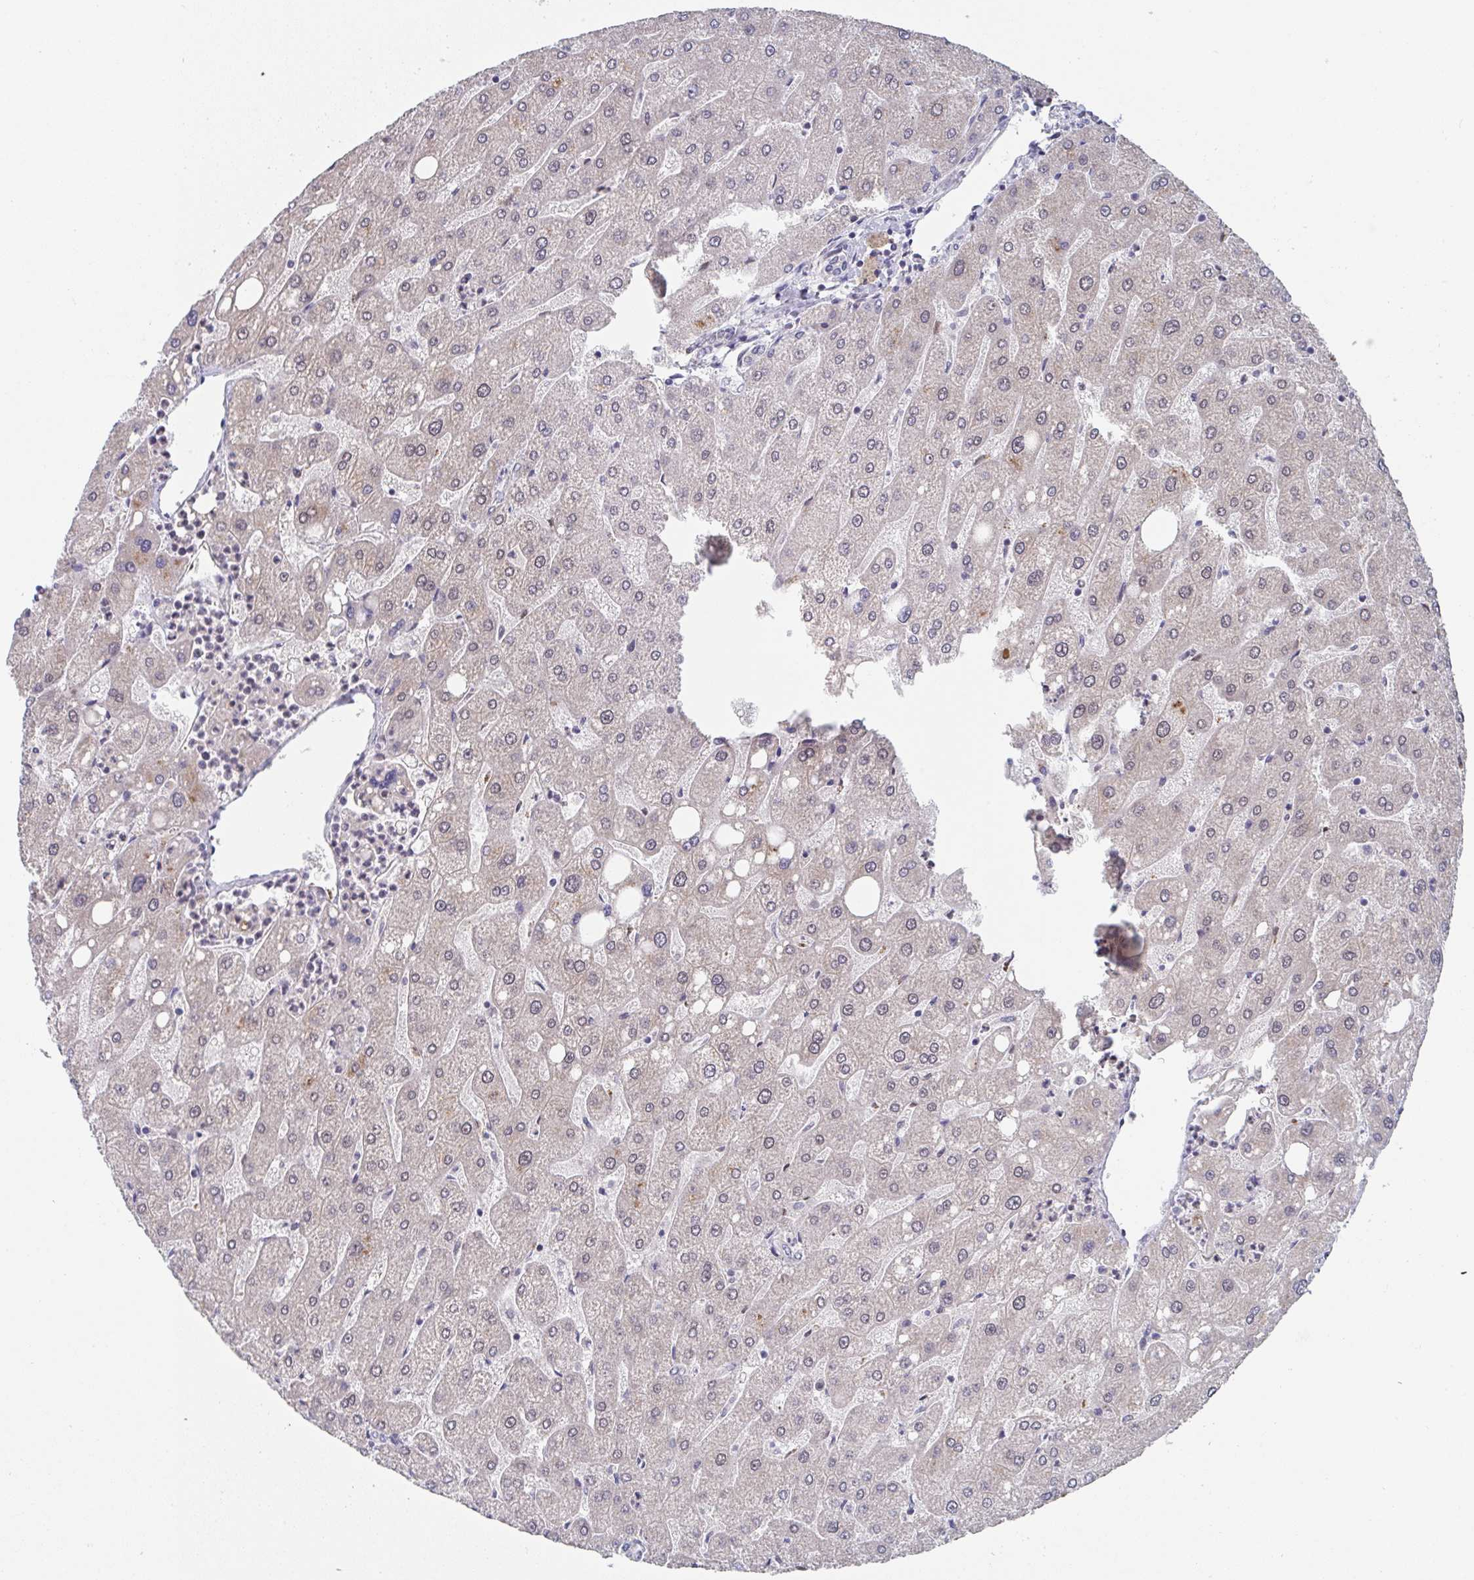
{"staining": {"intensity": "negative", "quantity": "none", "location": "none"}, "tissue": "liver", "cell_type": "Cholangiocytes", "image_type": "normal", "snomed": [{"axis": "morphology", "description": "Normal tissue, NOS"}, {"axis": "topography", "description": "Liver"}], "caption": "Immunohistochemistry (IHC) histopathology image of unremarkable human liver stained for a protein (brown), which displays no positivity in cholangiocytes. (DAB (3,3'-diaminobenzidine) immunohistochemistry, high magnification).", "gene": "JMJD1C", "patient": {"sex": "male", "age": 67}}